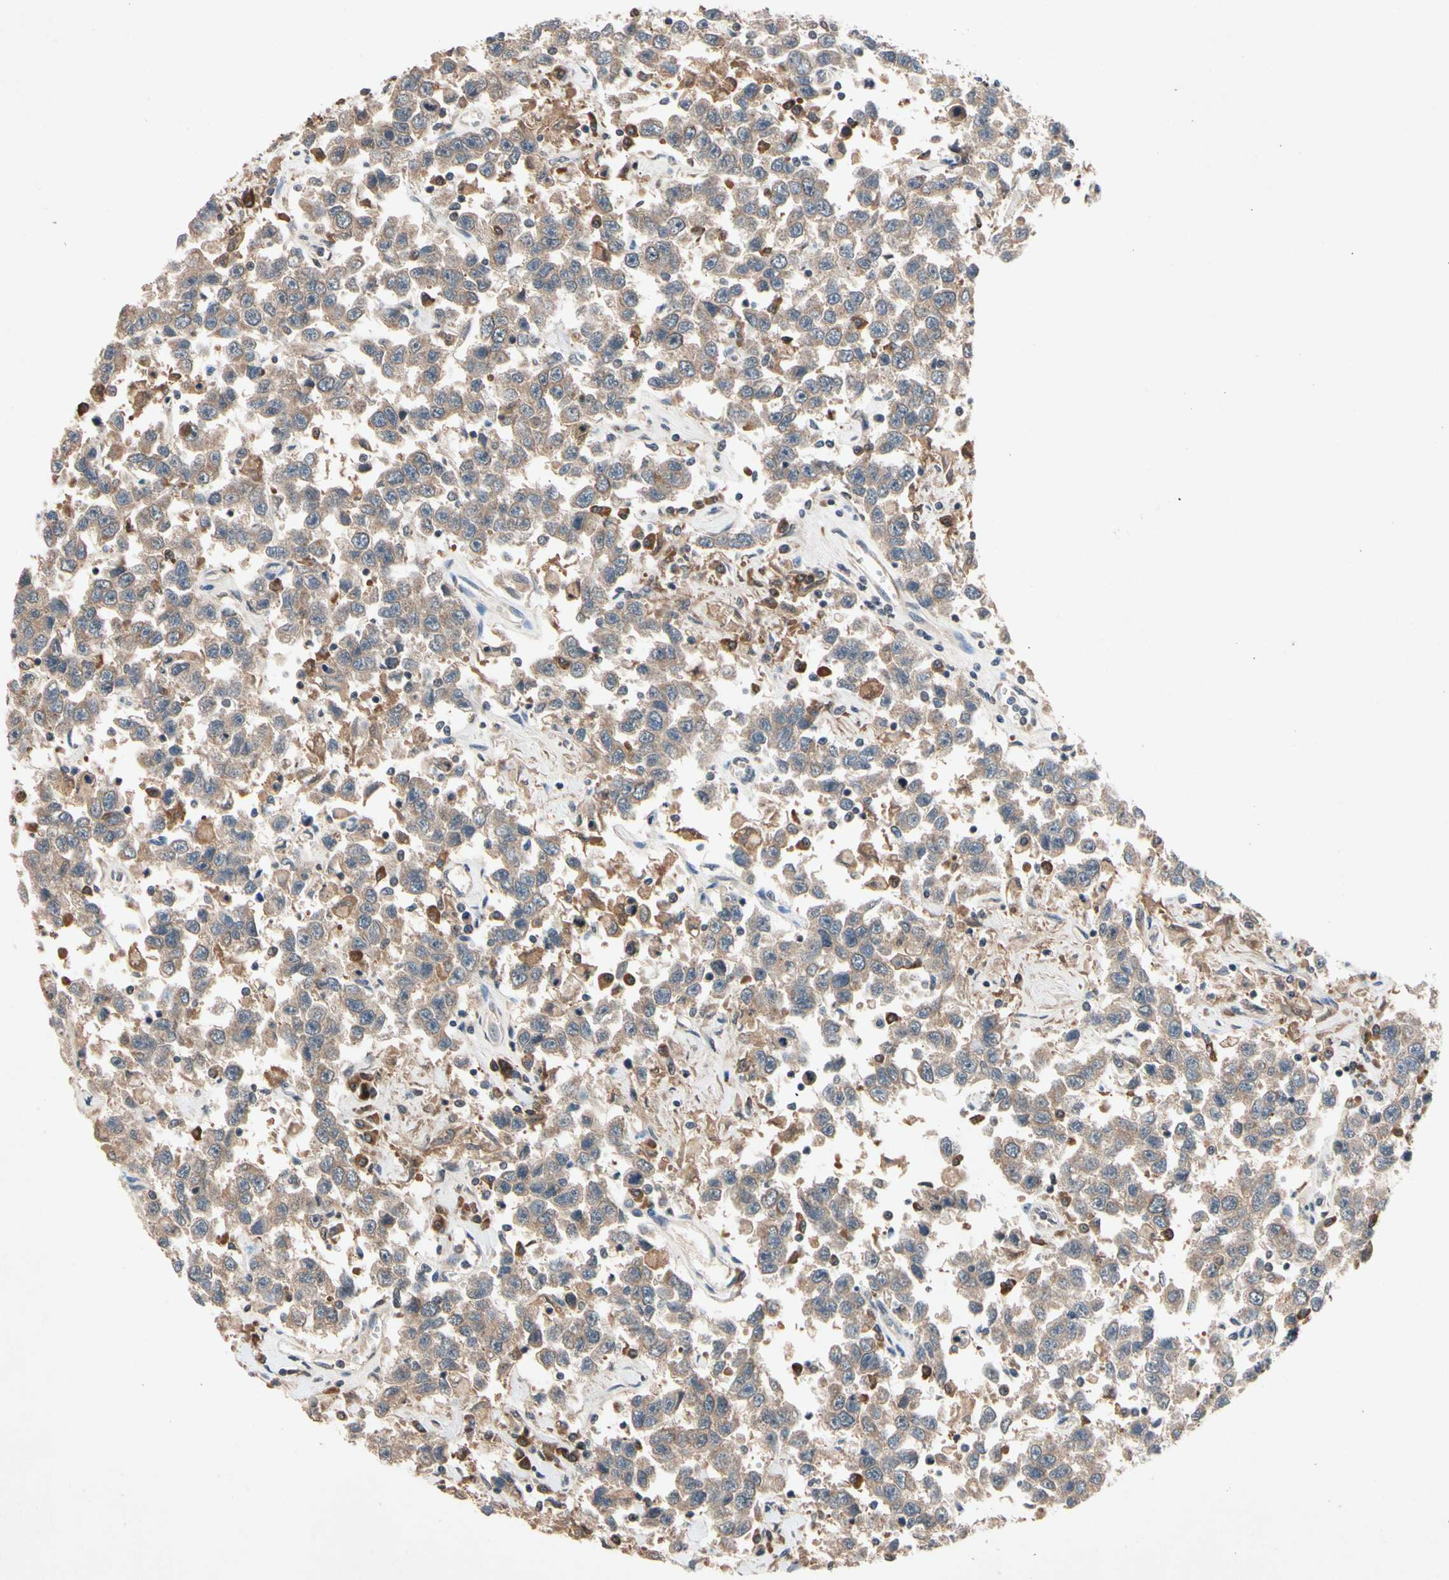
{"staining": {"intensity": "moderate", "quantity": ">75%", "location": "cytoplasmic/membranous"}, "tissue": "testis cancer", "cell_type": "Tumor cells", "image_type": "cancer", "snomed": [{"axis": "morphology", "description": "Seminoma, NOS"}, {"axis": "topography", "description": "Testis"}], "caption": "Immunohistochemical staining of human testis cancer demonstrates moderate cytoplasmic/membranous protein staining in about >75% of tumor cells.", "gene": "PRDX4", "patient": {"sex": "male", "age": 41}}